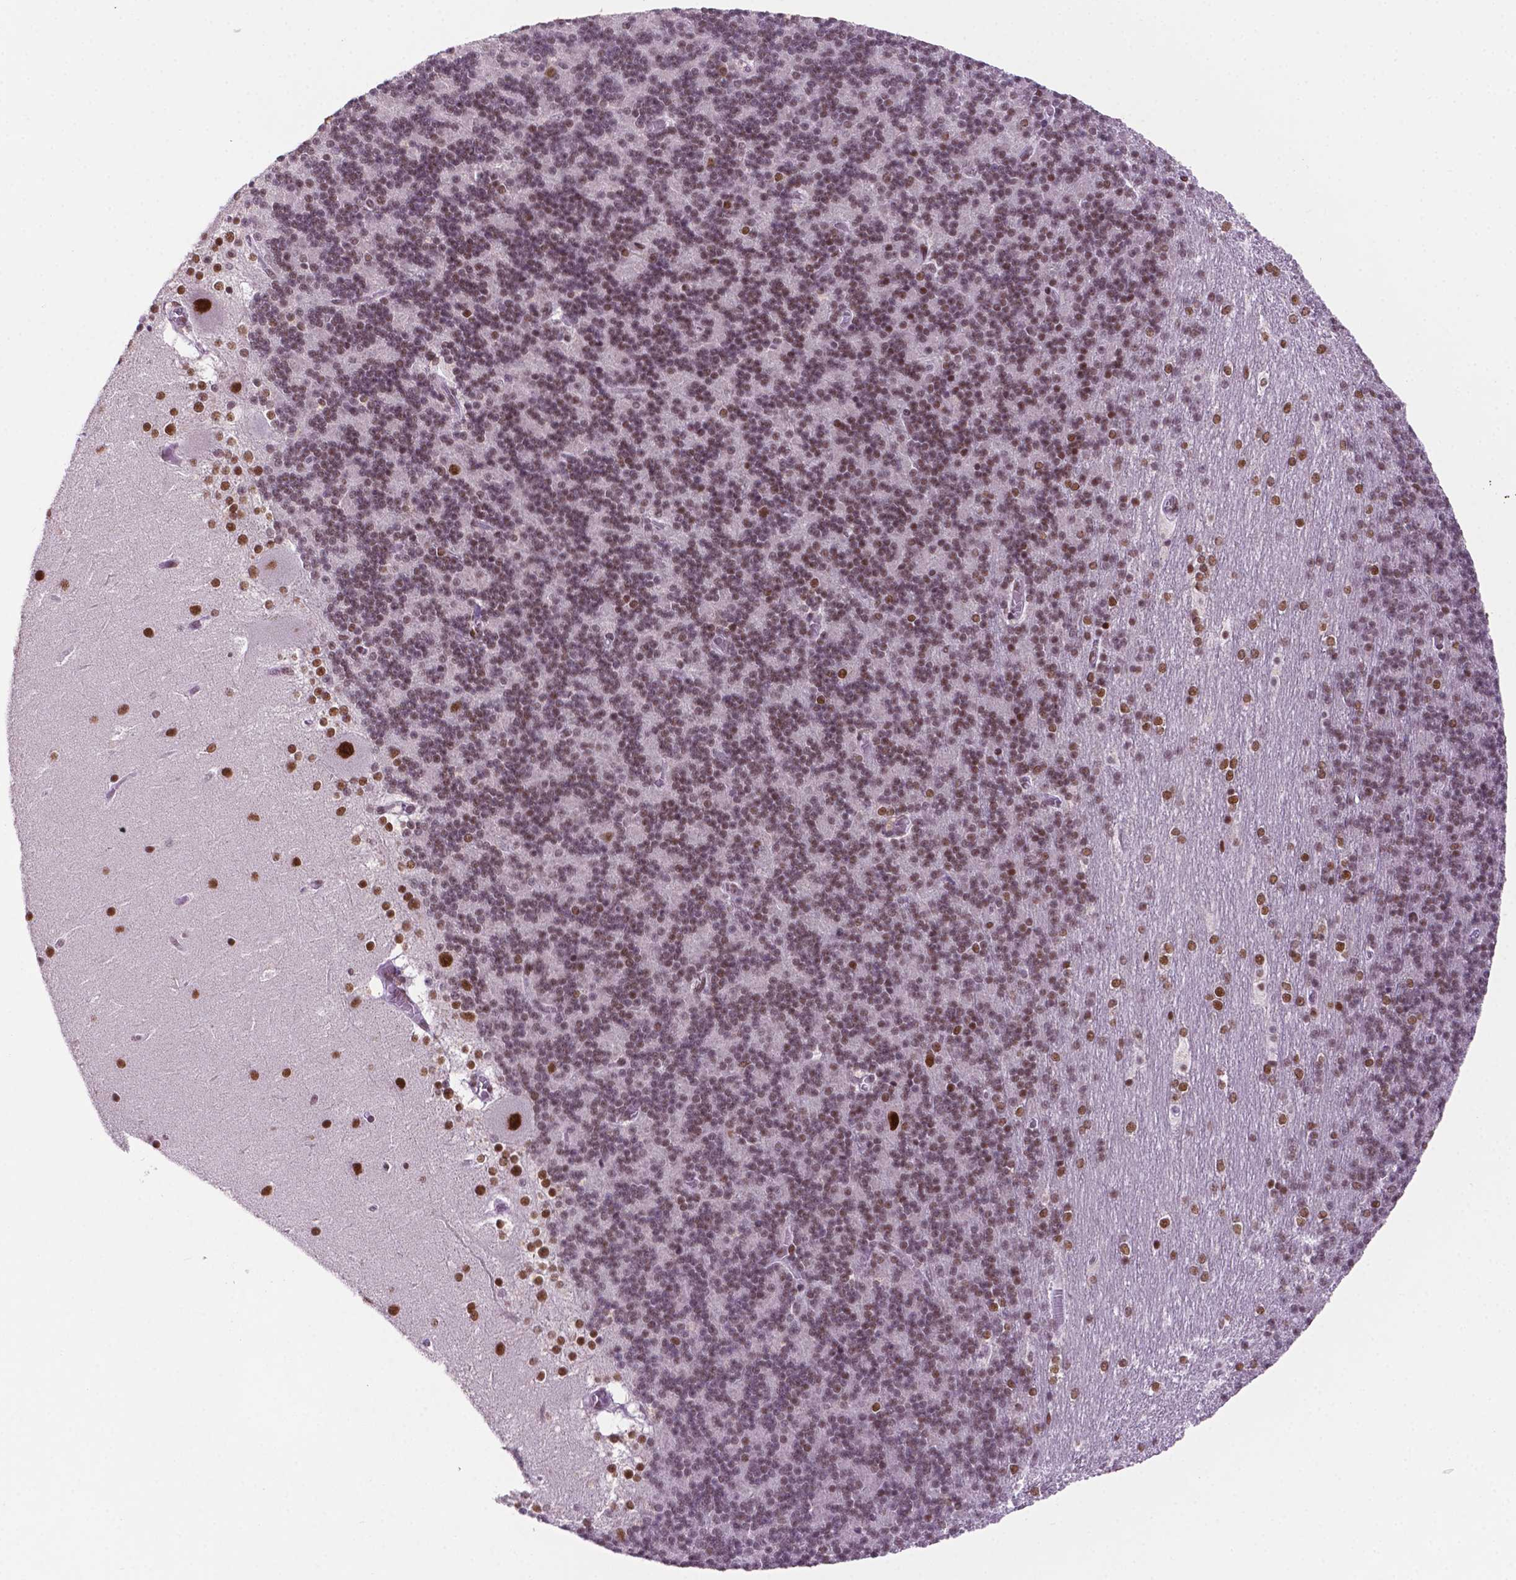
{"staining": {"intensity": "weak", "quantity": "25%-75%", "location": "nuclear"}, "tissue": "cerebellum", "cell_type": "Cells in granular layer", "image_type": "normal", "snomed": [{"axis": "morphology", "description": "Normal tissue, NOS"}, {"axis": "topography", "description": "Cerebellum"}], "caption": "The photomicrograph reveals staining of benign cerebellum, revealing weak nuclear protein staining (brown color) within cells in granular layer. (DAB (3,3'-diaminobenzidine) = brown stain, brightfield microscopy at high magnification).", "gene": "MLH1", "patient": {"sex": "female", "age": 19}}